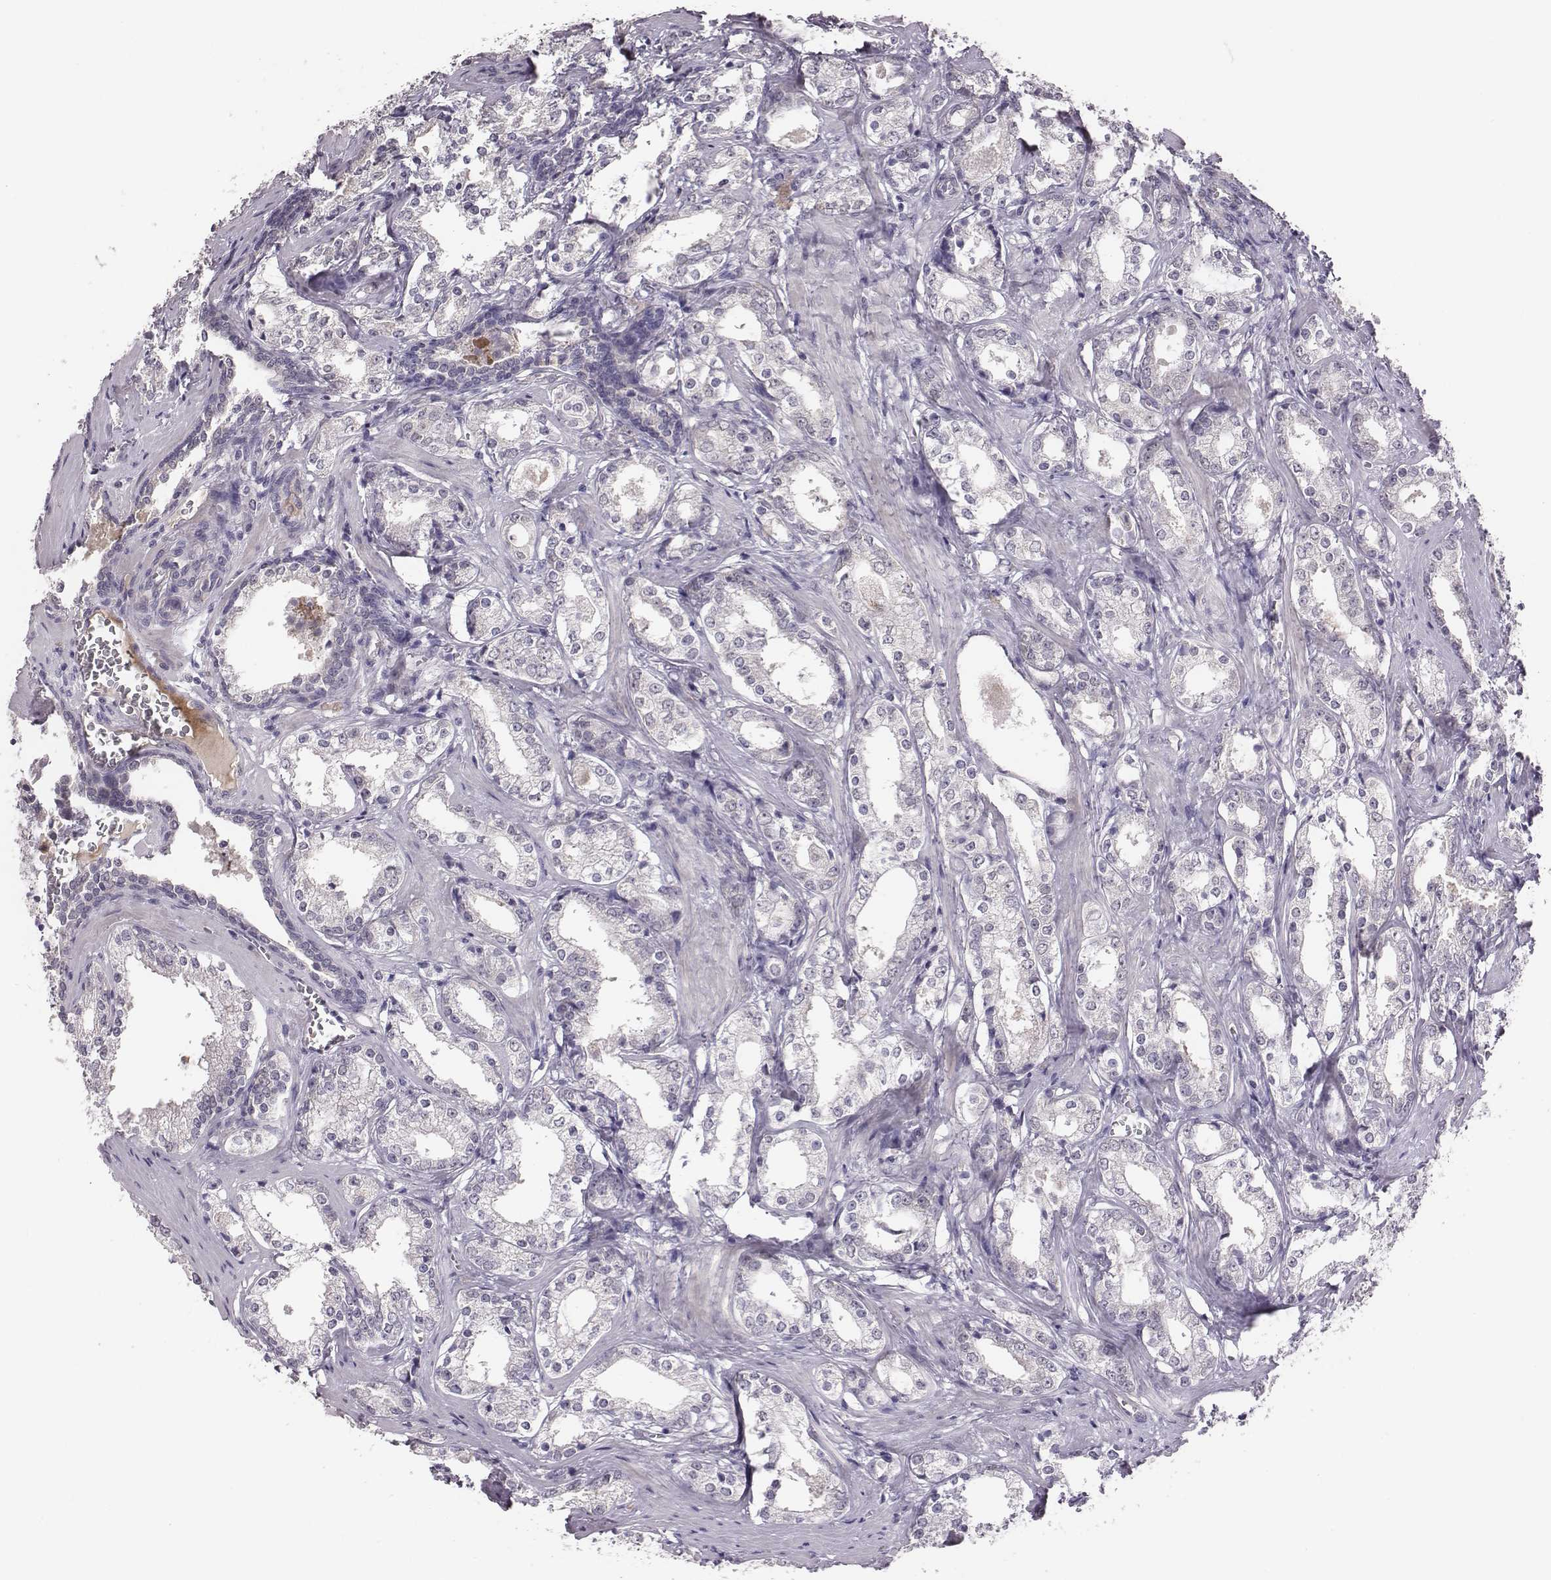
{"staining": {"intensity": "negative", "quantity": "none", "location": "none"}, "tissue": "prostate cancer", "cell_type": "Tumor cells", "image_type": "cancer", "snomed": [{"axis": "morphology", "description": "Adenocarcinoma, NOS"}, {"axis": "topography", "description": "Prostate and seminal vesicle, NOS"}], "caption": "The histopathology image demonstrates no significant expression in tumor cells of prostate cancer.", "gene": "KMO", "patient": {"sex": "male", "age": 63}}